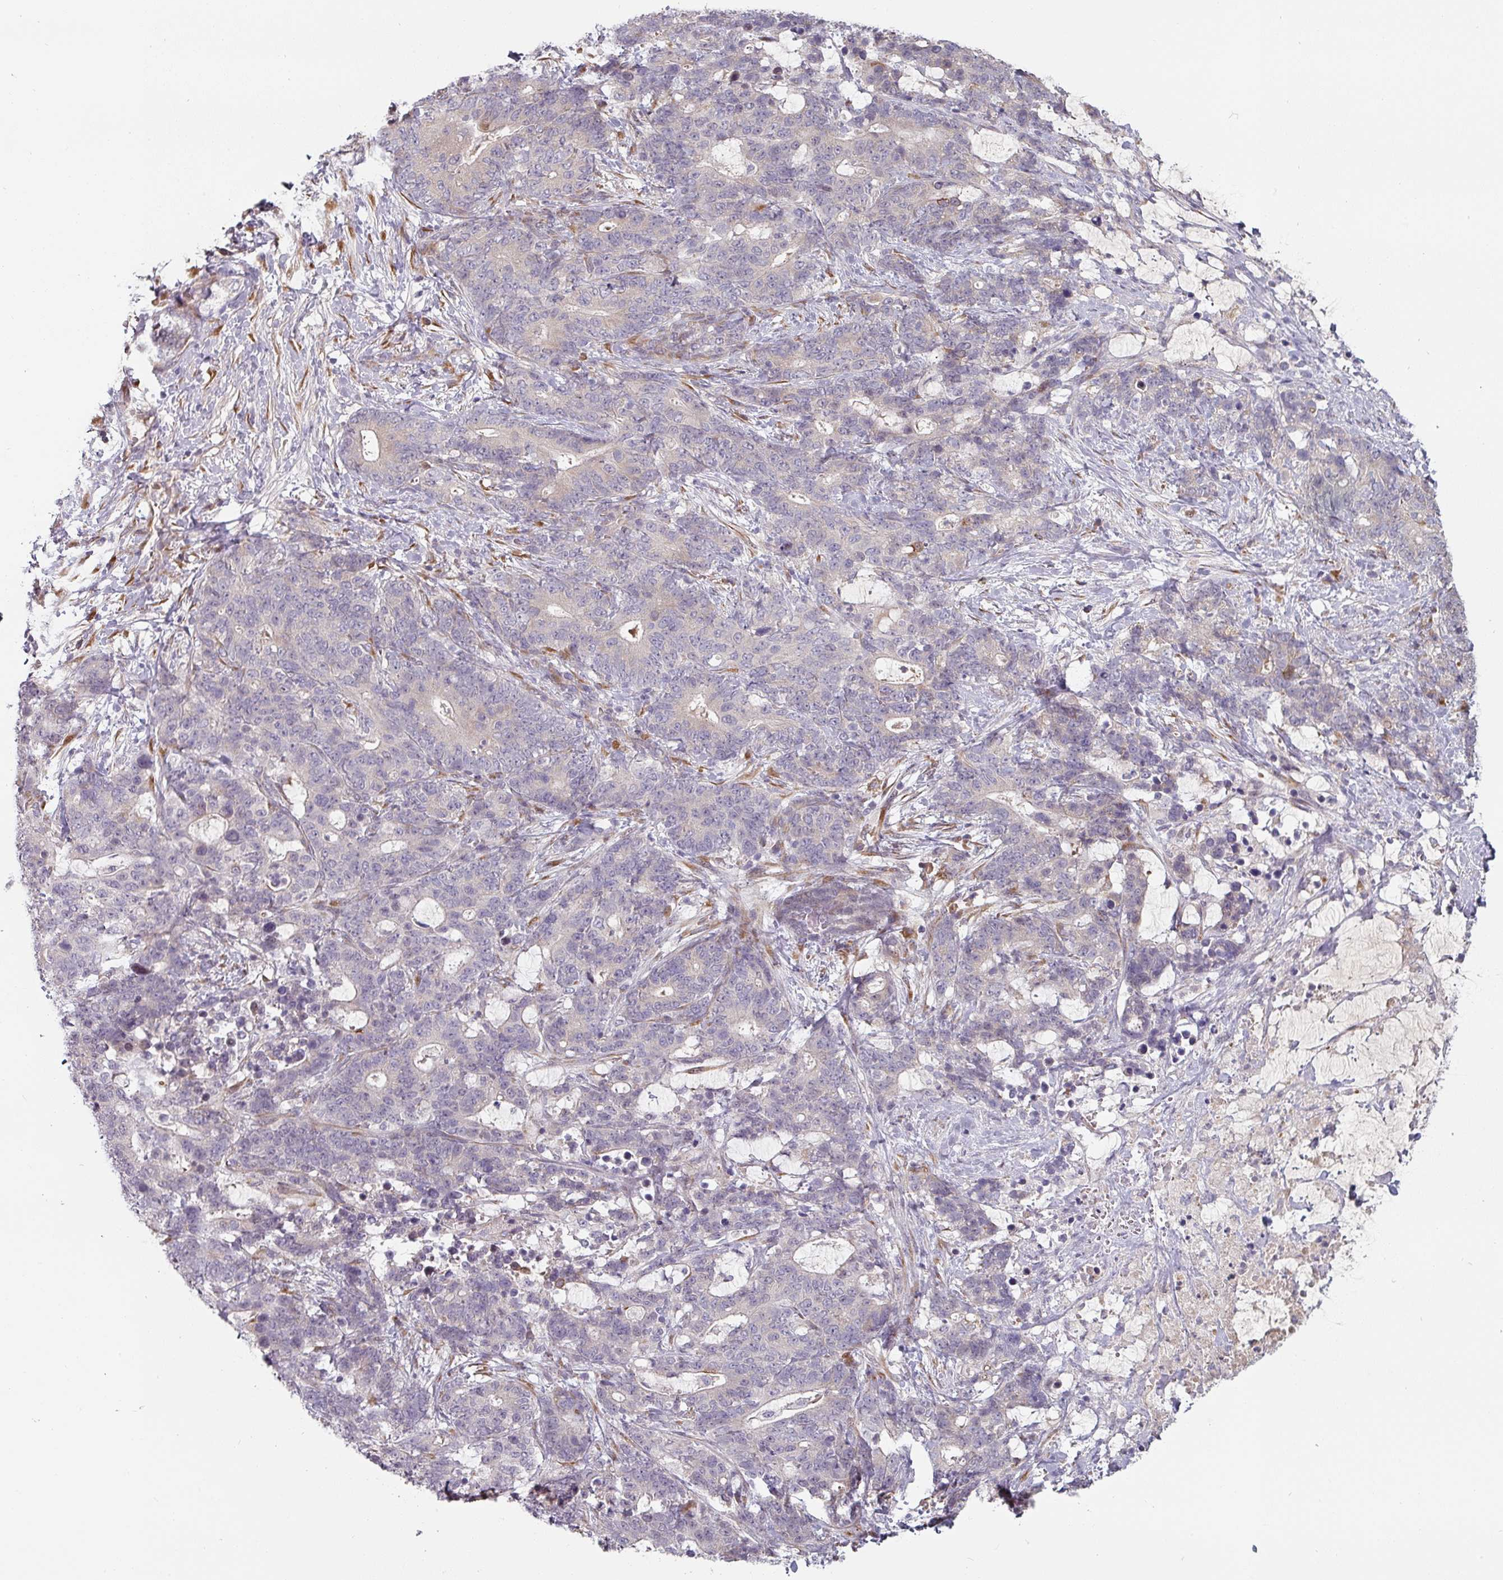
{"staining": {"intensity": "negative", "quantity": "none", "location": "none"}, "tissue": "stomach cancer", "cell_type": "Tumor cells", "image_type": "cancer", "snomed": [{"axis": "morphology", "description": "Normal tissue, NOS"}, {"axis": "morphology", "description": "Adenocarcinoma, NOS"}, {"axis": "topography", "description": "Stomach"}], "caption": "DAB immunohistochemical staining of human stomach cancer displays no significant staining in tumor cells.", "gene": "CEP78", "patient": {"sex": "female", "age": 64}}